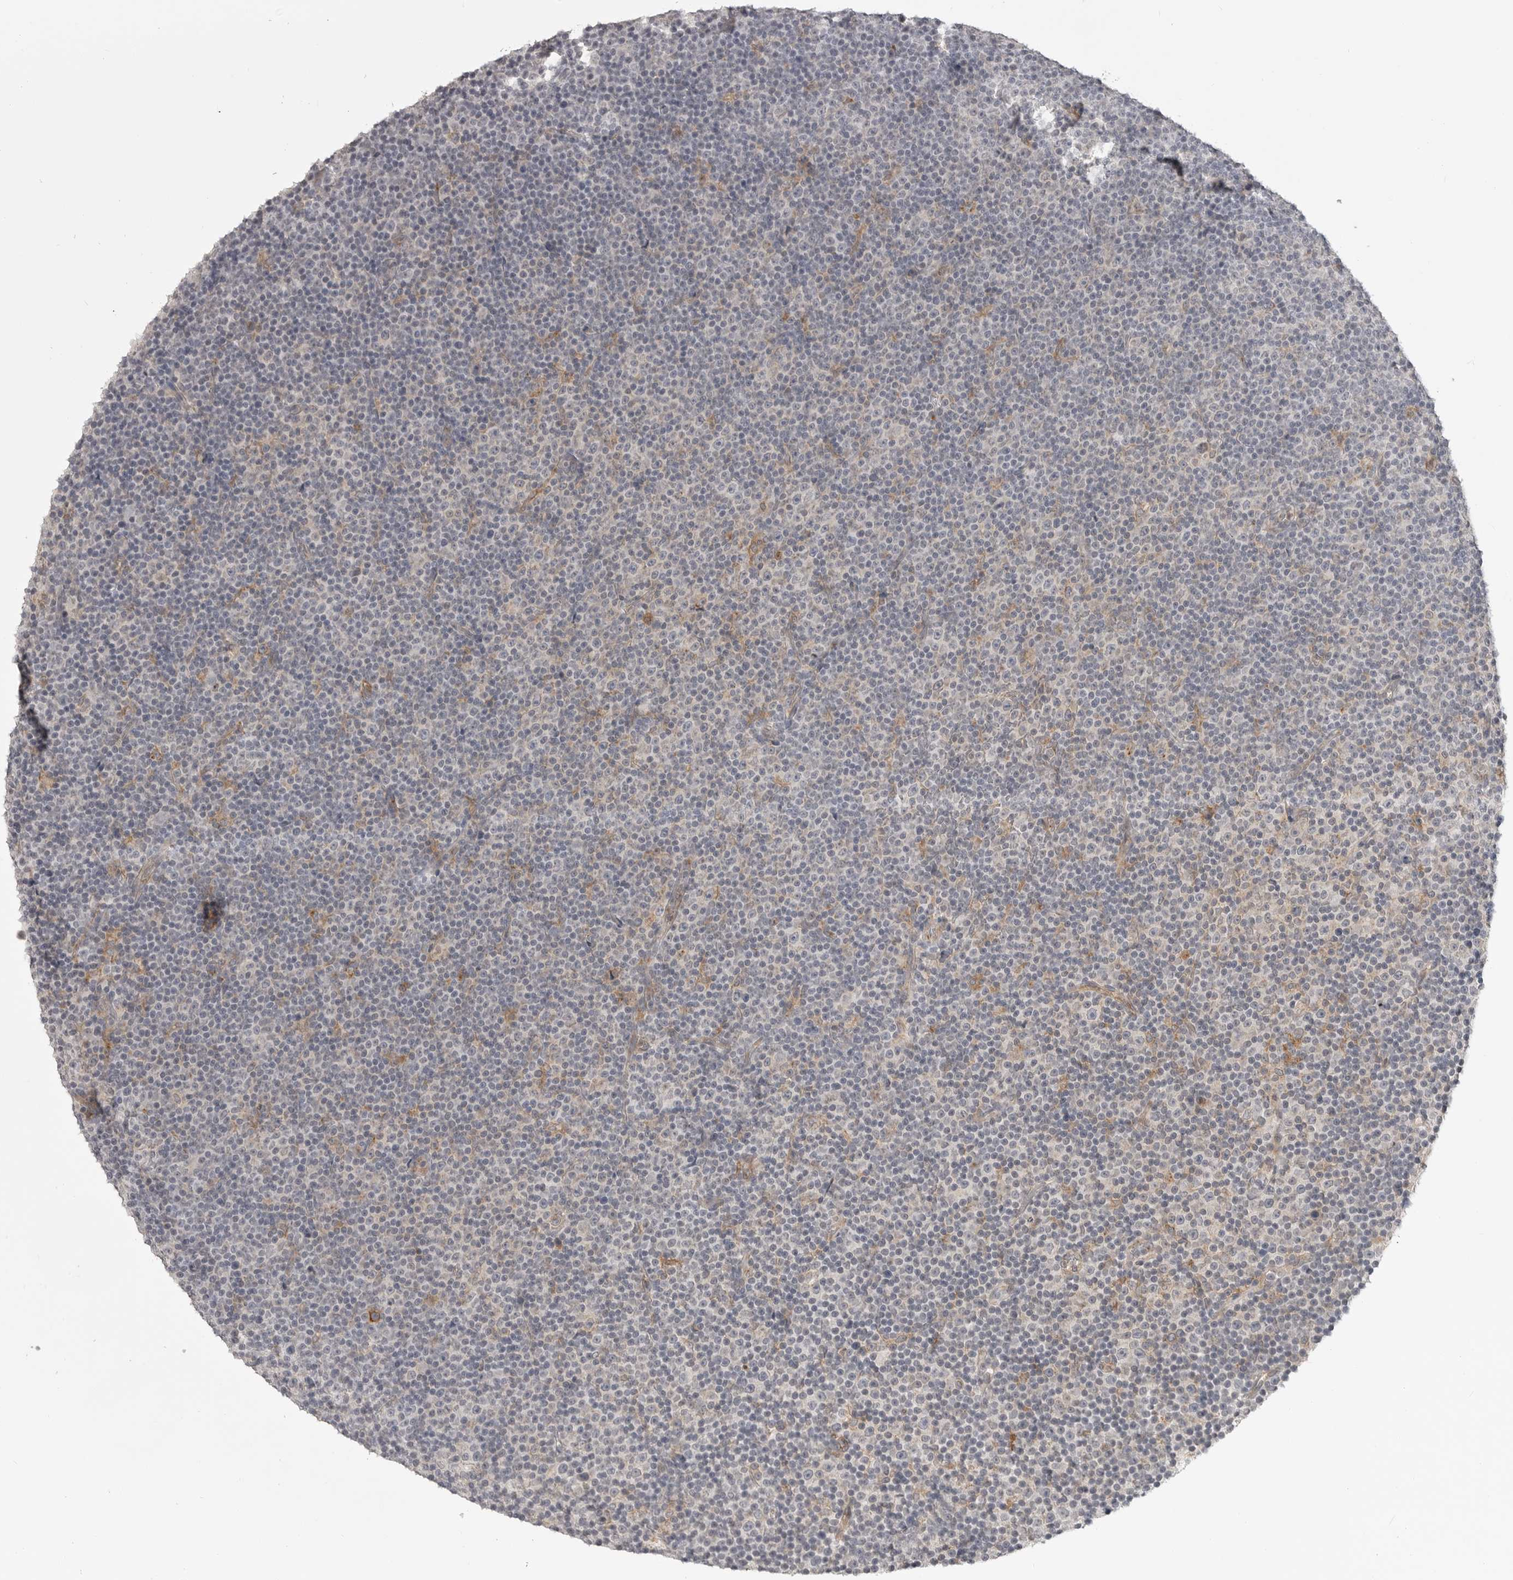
{"staining": {"intensity": "negative", "quantity": "none", "location": "none"}, "tissue": "lymphoma", "cell_type": "Tumor cells", "image_type": "cancer", "snomed": [{"axis": "morphology", "description": "Malignant lymphoma, non-Hodgkin's type, Low grade"}, {"axis": "topography", "description": "Lymph node"}], "caption": "Tumor cells are negative for brown protein staining in lymphoma.", "gene": "IFNGR1", "patient": {"sex": "female", "age": 67}}